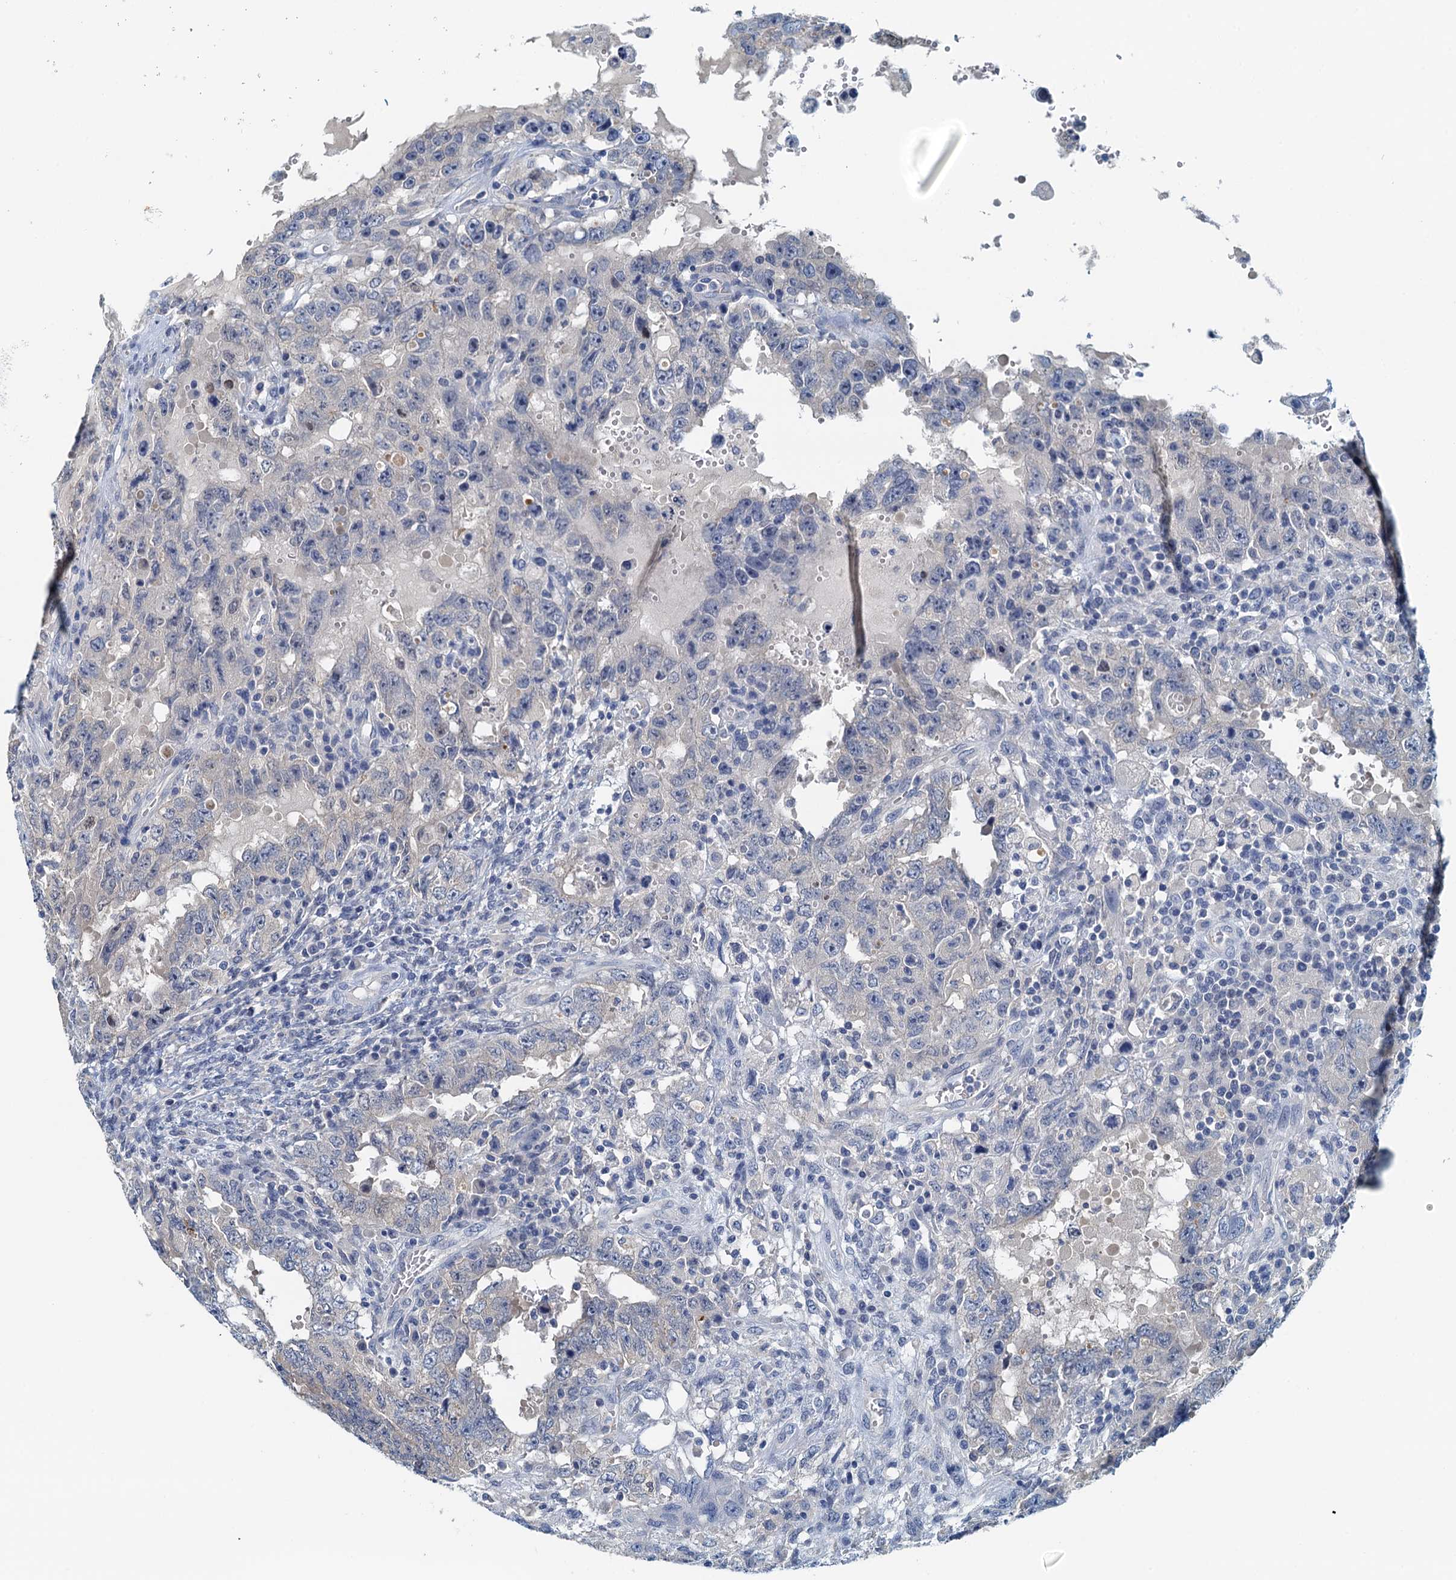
{"staining": {"intensity": "negative", "quantity": "none", "location": "none"}, "tissue": "testis cancer", "cell_type": "Tumor cells", "image_type": "cancer", "snomed": [{"axis": "morphology", "description": "Carcinoma, Embryonal, NOS"}, {"axis": "topography", "description": "Testis"}], "caption": "This is an IHC micrograph of human embryonal carcinoma (testis). There is no positivity in tumor cells.", "gene": "DTD1", "patient": {"sex": "male", "age": 26}}